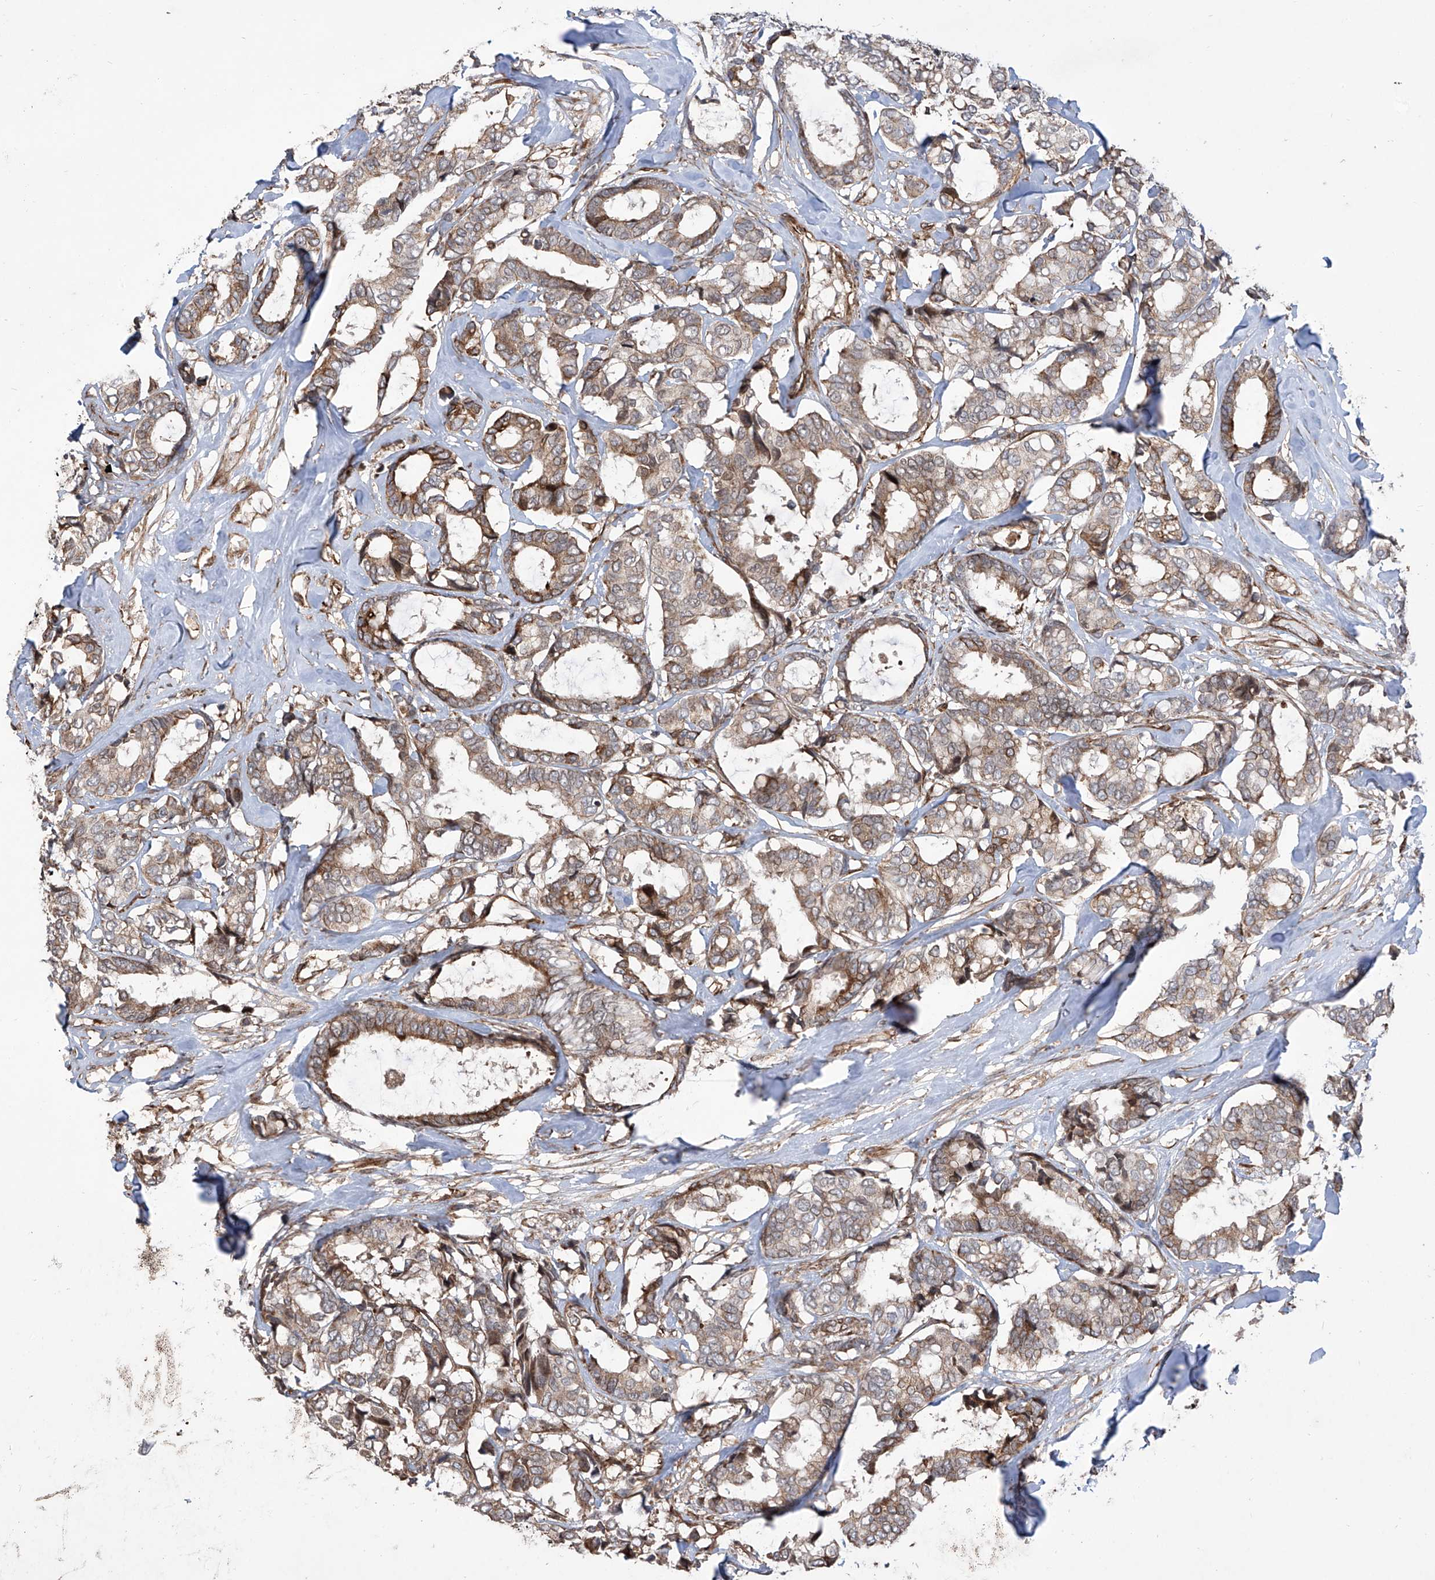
{"staining": {"intensity": "moderate", "quantity": ">75%", "location": "cytoplasmic/membranous"}, "tissue": "breast cancer", "cell_type": "Tumor cells", "image_type": "cancer", "snomed": [{"axis": "morphology", "description": "Duct carcinoma"}, {"axis": "topography", "description": "Breast"}], "caption": "Immunohistochemistry (IHC) histopathology image of neoplastic tissue: infiltrating ductal carcinoma (breast) stained using IHC demonstrates medium levels of moderate protein expression localized specifically in the cytoplasmic/membranous of tumor cells, appearing as a cytoplasmic/membranous brown color.", "gene": "APAF1", "patient": {"sex": "female", "age": 87}}